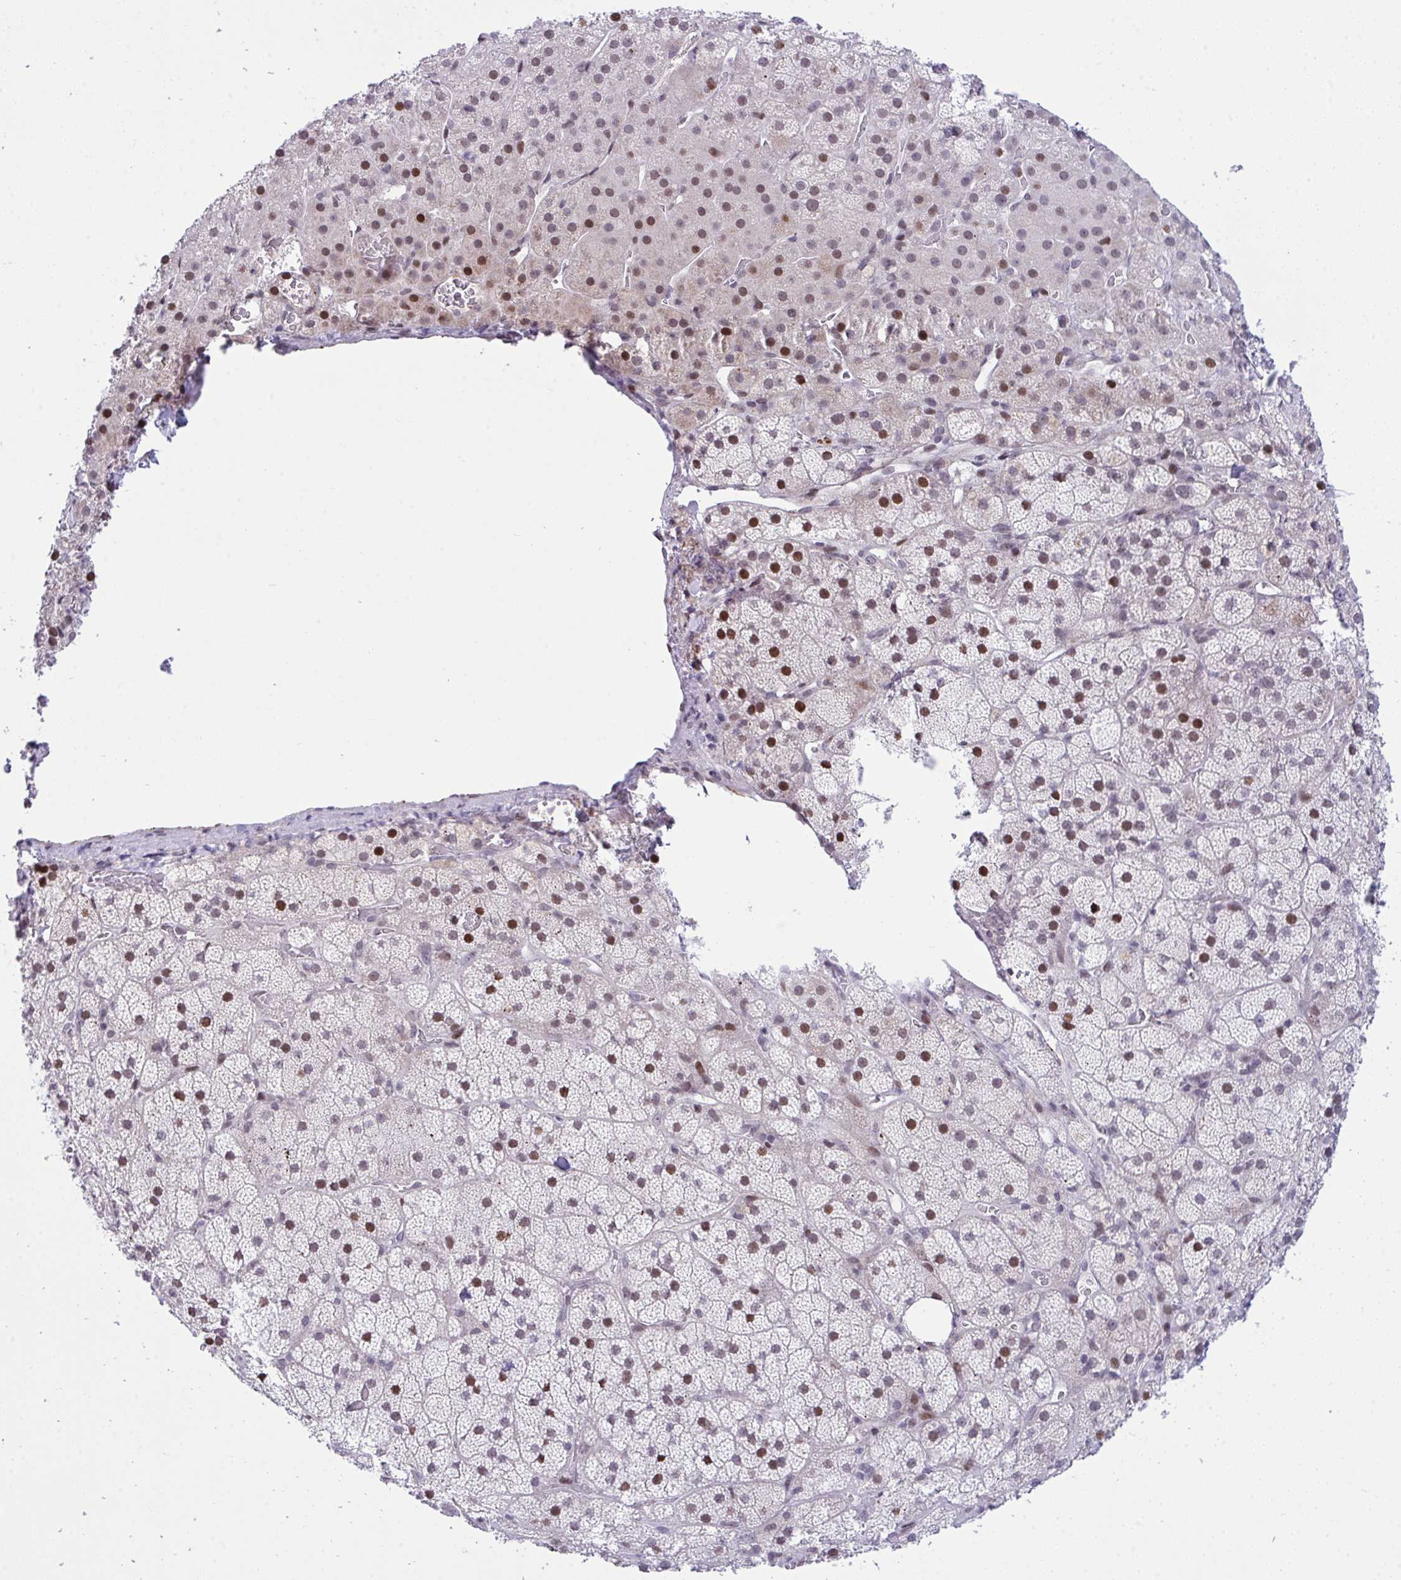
{"staining": {"intensity": "strong", "quantity": "<25%", "location": "nuclear"}, "tissue": "adrenal gland", "cell_type": "Glandular cells", "image_type": "normal", "snomed": [{"axis": "morphology", "description": "Normal tissue, NOS"}, {"axis": "topography", "description": "Adrenal gland"}], "caption": "Immunohistochemistry (DAB) staining of unremarkable adrenal gland reveals strong nuclear protein expression in about <25% of glandular cells.", "gene": "ZFHX3", "patient": {"sex": "male", "age": 57}}